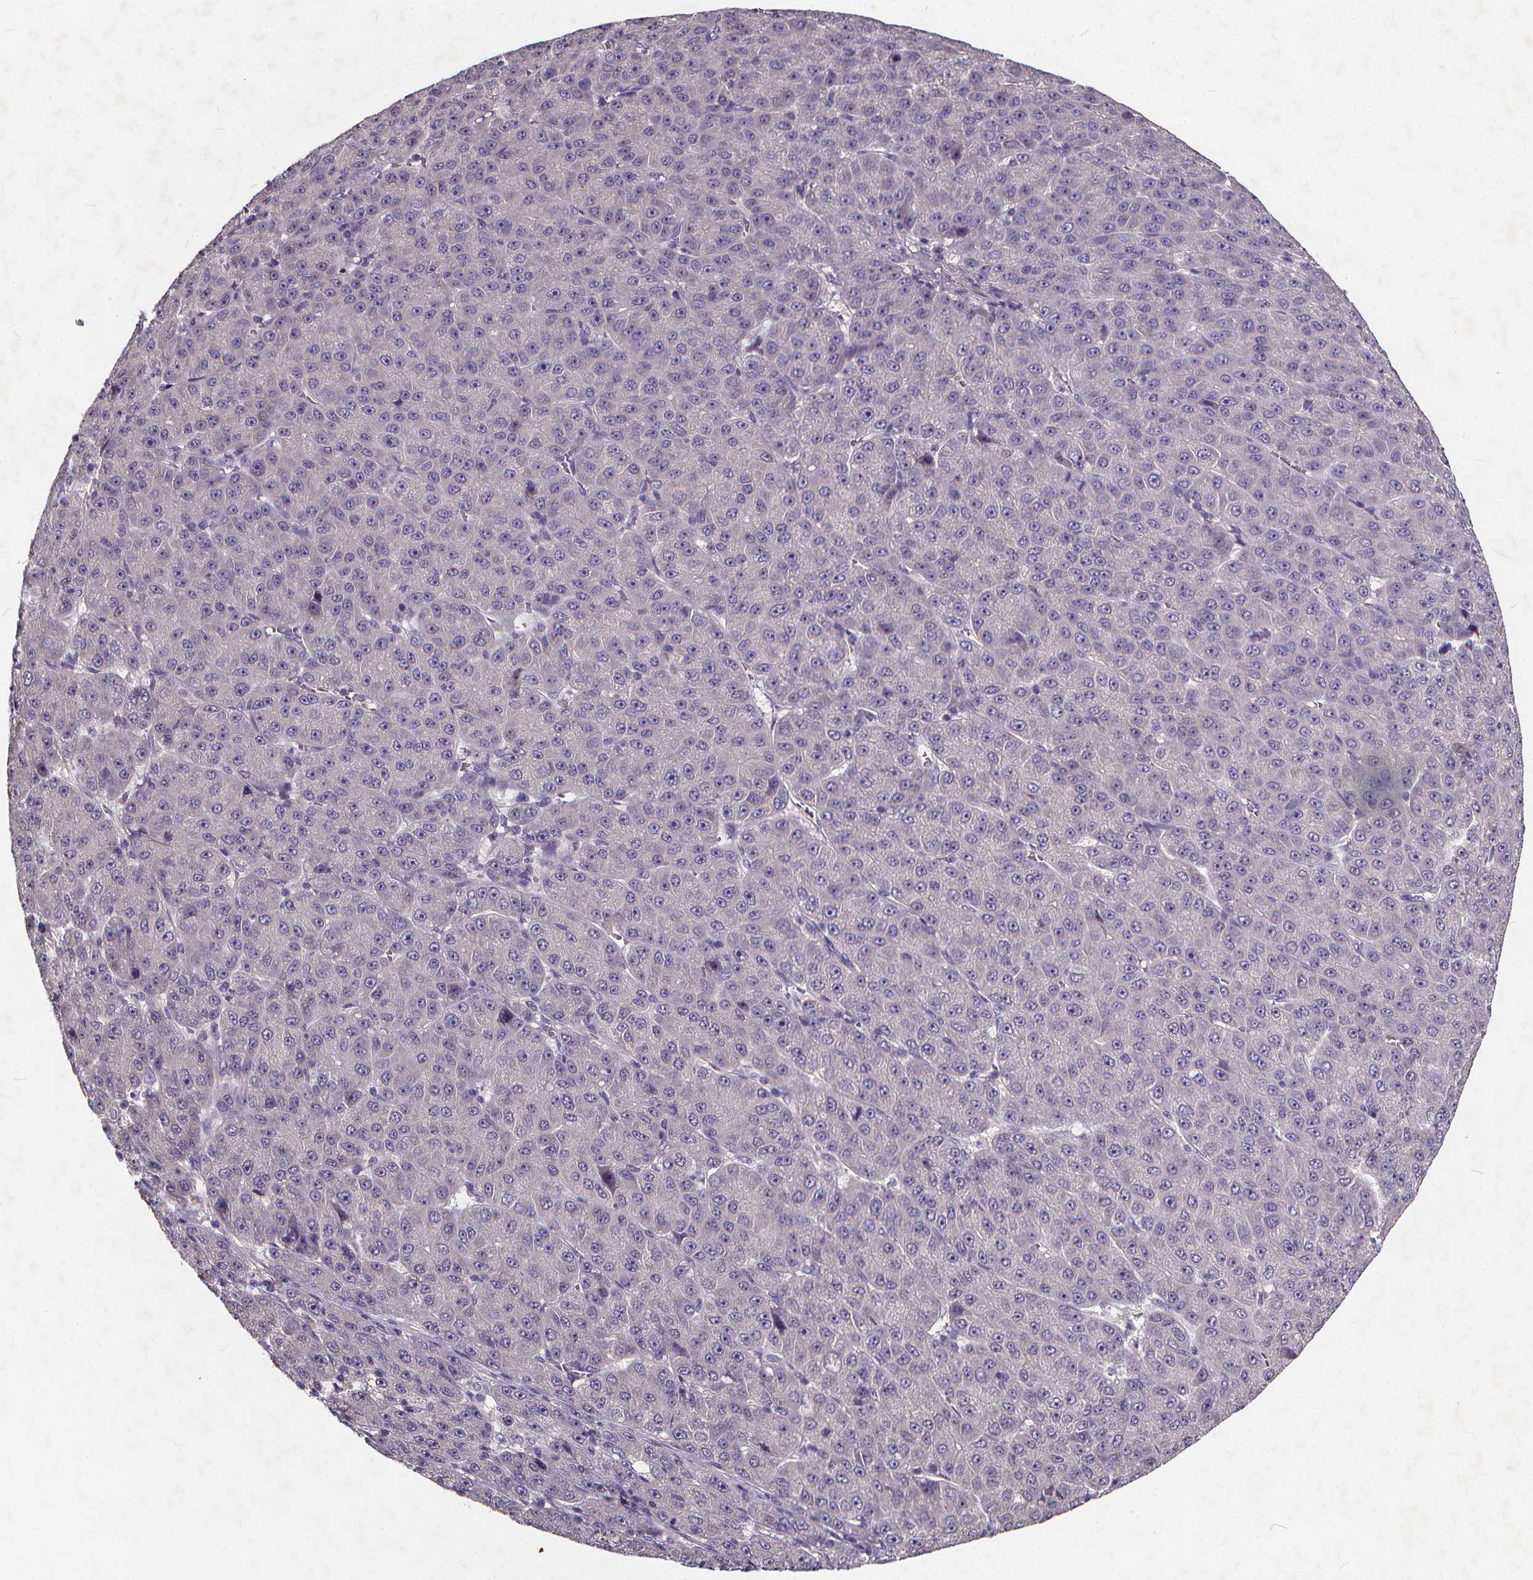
{"staining": {"intensity": "negative", "quantity": "none", "location": "none"}, "tissue": "liver cancer", "cell_type": "Tumor cells", "image_type": "cancer", "snomed": [{"axis": "morphology", "description": "Carcinoma, Hepatocellular, NOS"}, {"axis": "topography", "description": "Liver"}], "caption": "Immunohistochemistry of human liver cancer (hepatocellular carcinoma) shows no staining in tumor cells. (DAB immunohistochemistry (IHC), high magnification).", "gene": "TSPAN14", "patient": {"sex": "male", "age": 67}}